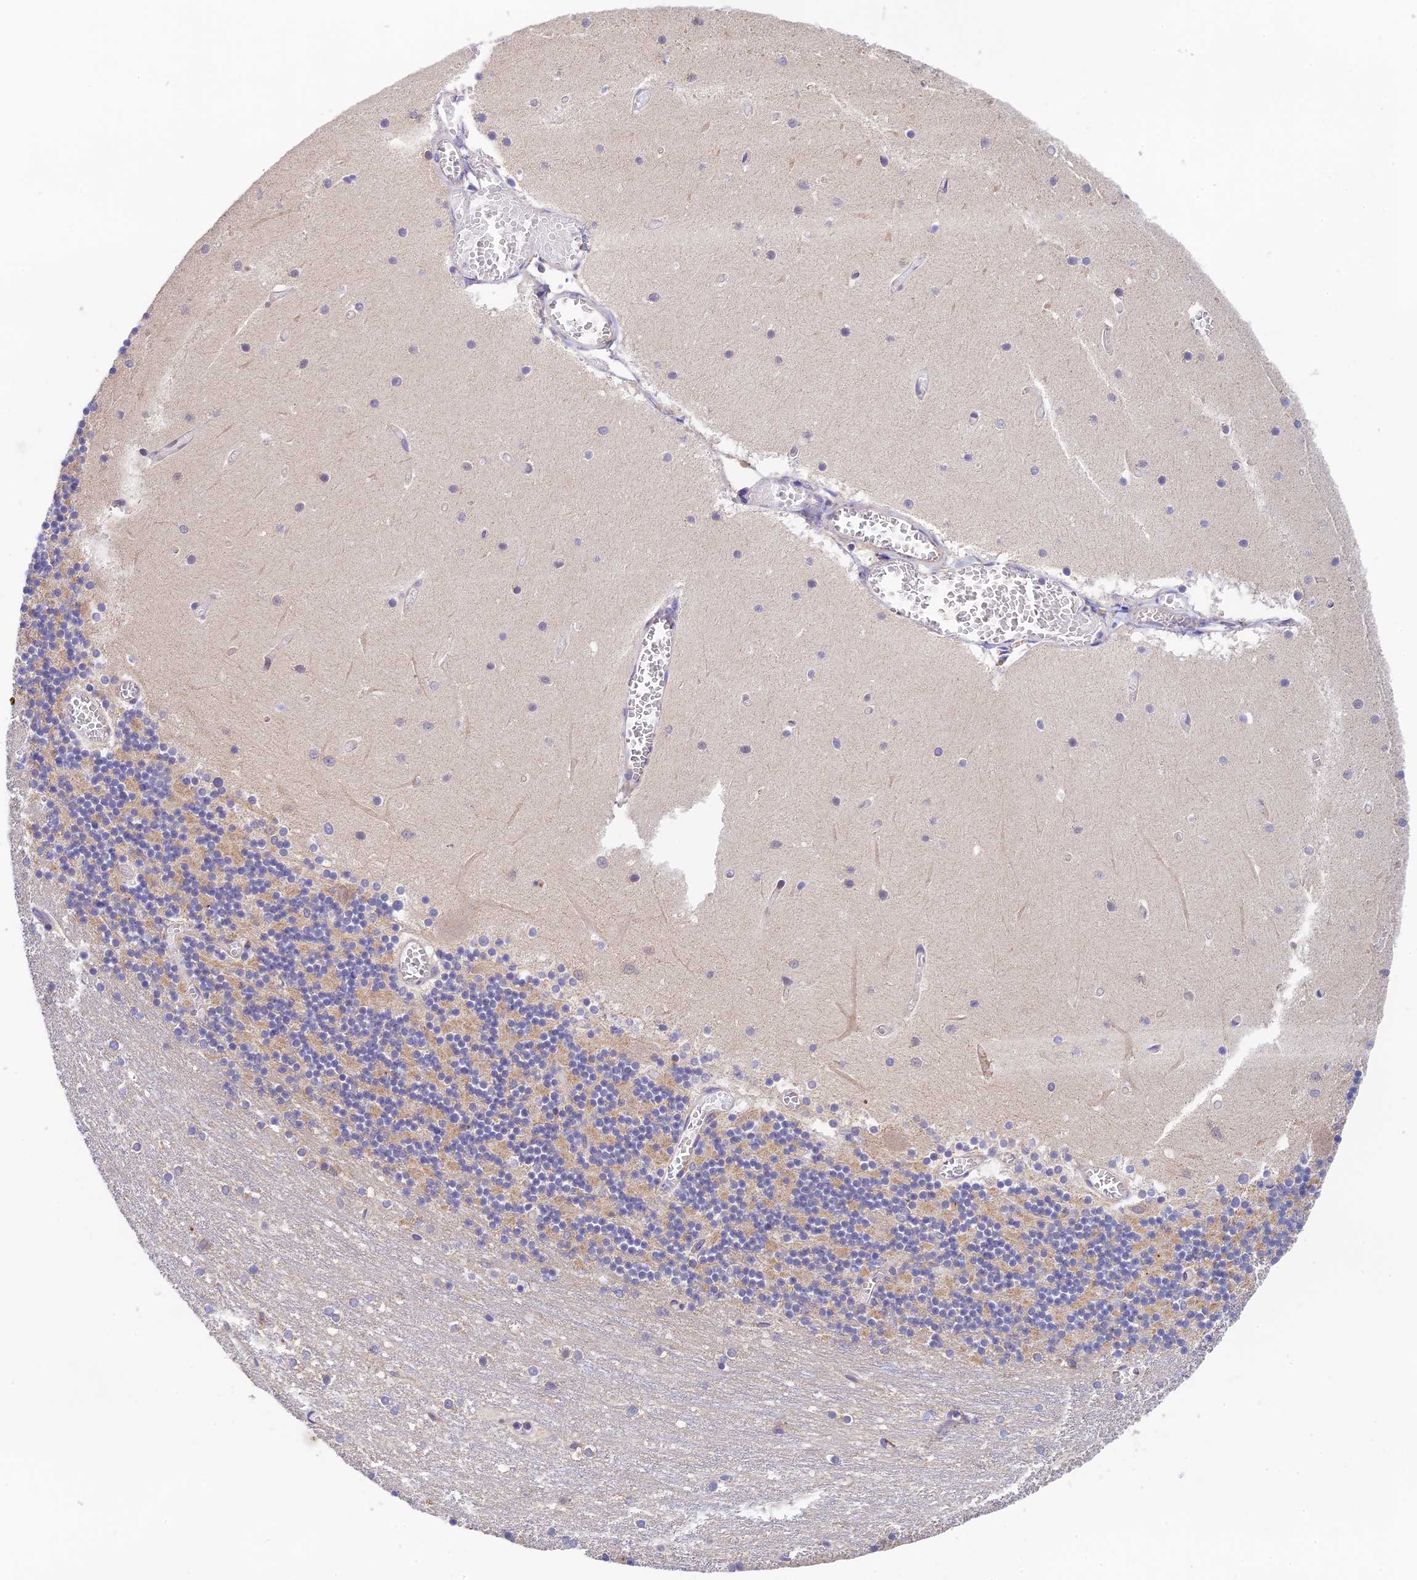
{"staining": {"intensity": "moderate", "quantity": "<25%", "location": "cytoplasmic/membranous"}, "tissue": "cerebellum", "cell_type": "Cells in granular layer", "image_type": "normal", "snomed": [{"axis": "morphology", "description": "Normal tissue, NOS"}, {"axis": "topography", "description": "Cerebellum"}], "caption": "Protein analysis of normal cerebellum displays moderate cytoplasmic/membranous positivity in approximately <25% of cells in granular layer.", "gene": "RANBP6", "patient": {"sex": "female", "age": 28}}